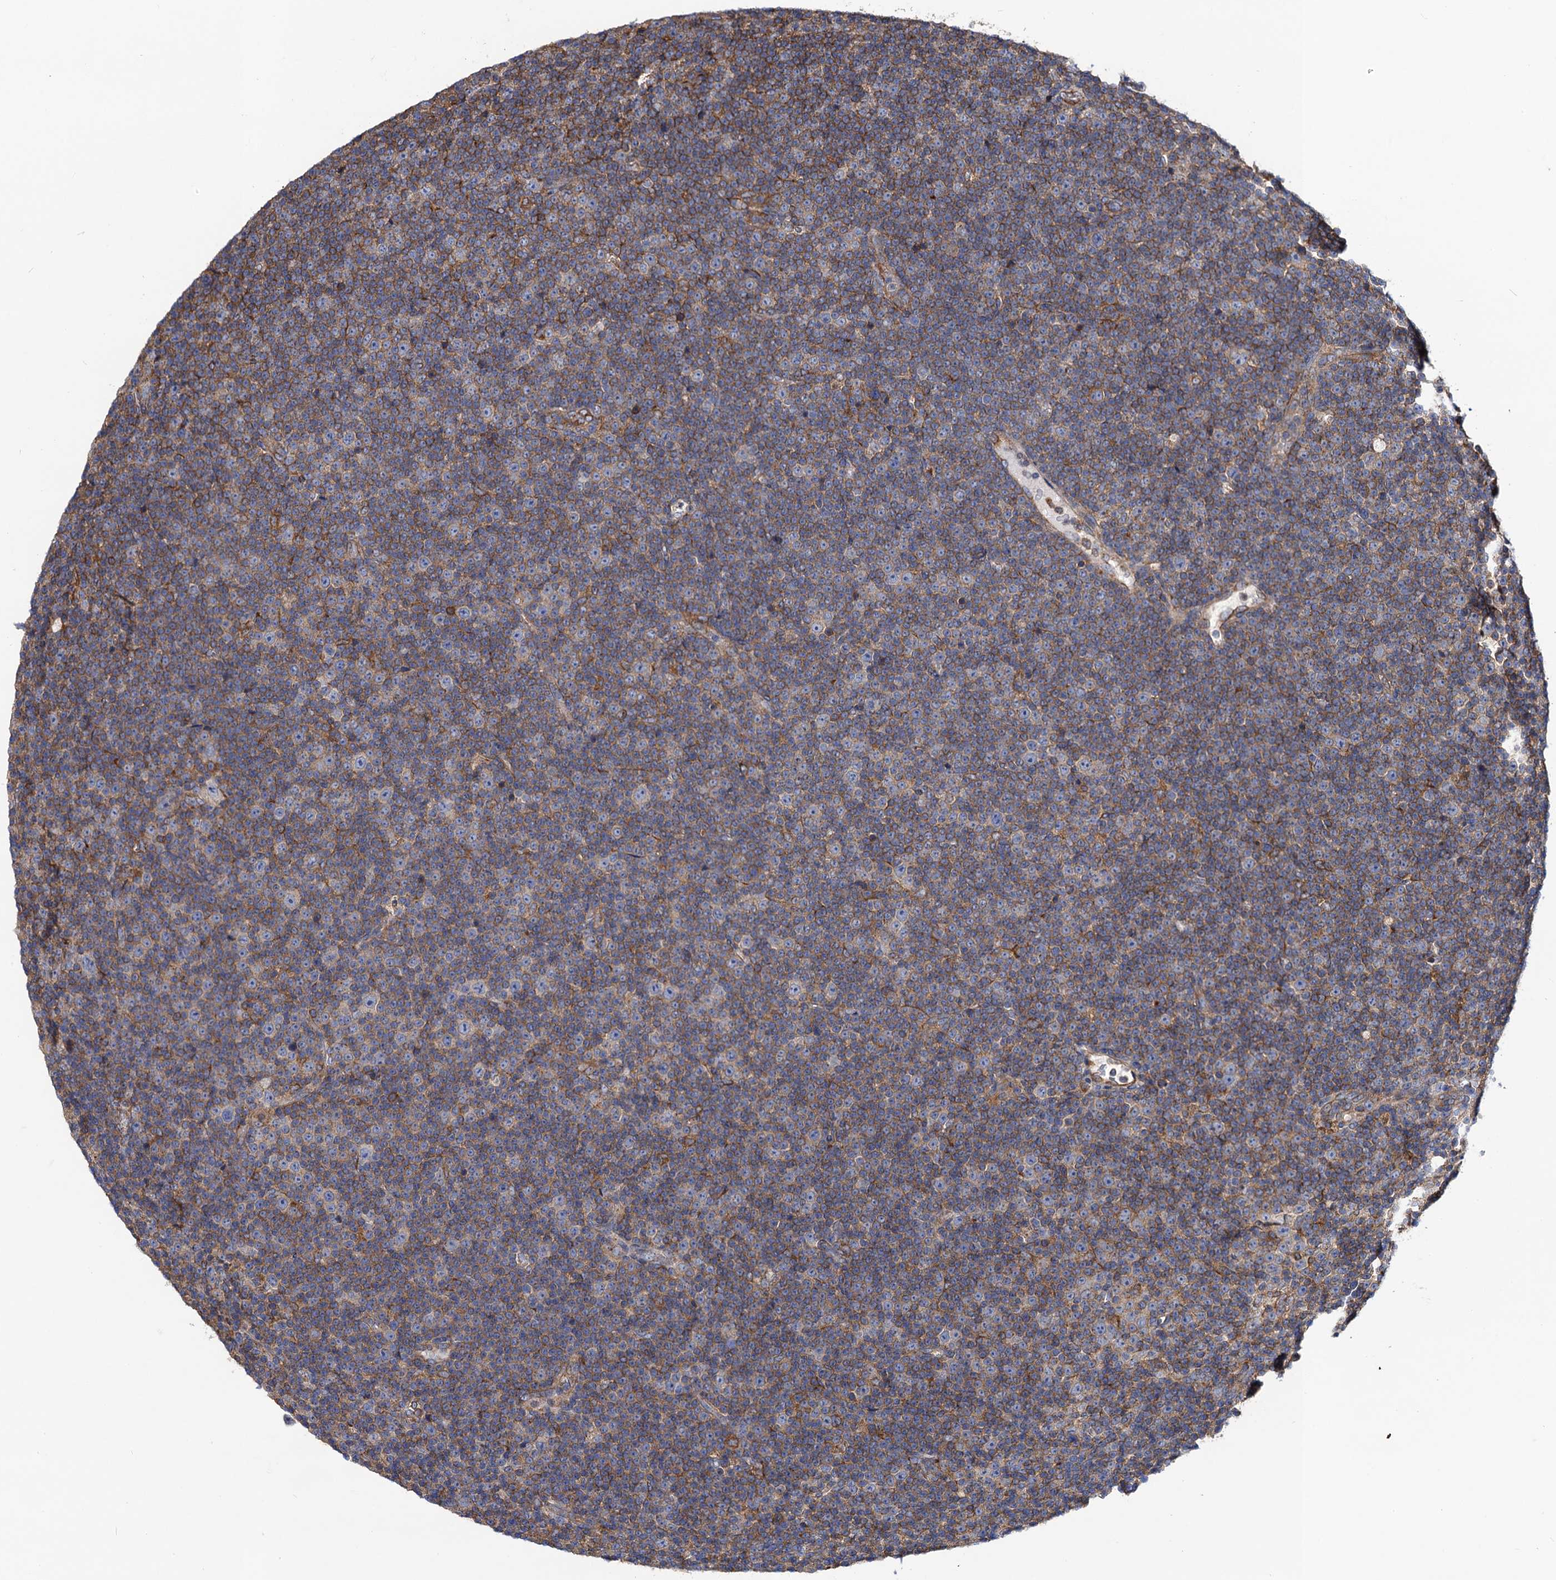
{"staining": {"intensity": "moderate", "quantity": "25%-75%", "location": "cytoplasmic/membranous"}, "tissue": "lymphoma", "cell_type": "Tumor cells", "image_type": "cancer", "snomed": [{"axis": "morphology", "description": "Malignant lymphoma, non-Hodgkin's type, Low grade"}, {"axis": "topography", "description": "Lymph node"}], "caption": "Immunohistochemistry (IHC) staining of malignant lymphoma, non-Hodgkin's type (low-grade), which demonstrates medium levels of moderate cytoplasmic/membranous positivity in about 25%-75% of tumor cells indicating moderate cytoplasmic/membranous protein positivity. The staining was performed using DAB (3,3'-diaminobenzidine) (brown) for protein detection and nuclei were counterstained in hematoxylin (blue).", "gene": "DYDC1", "patient": {"sex": "female", "age": 67}}